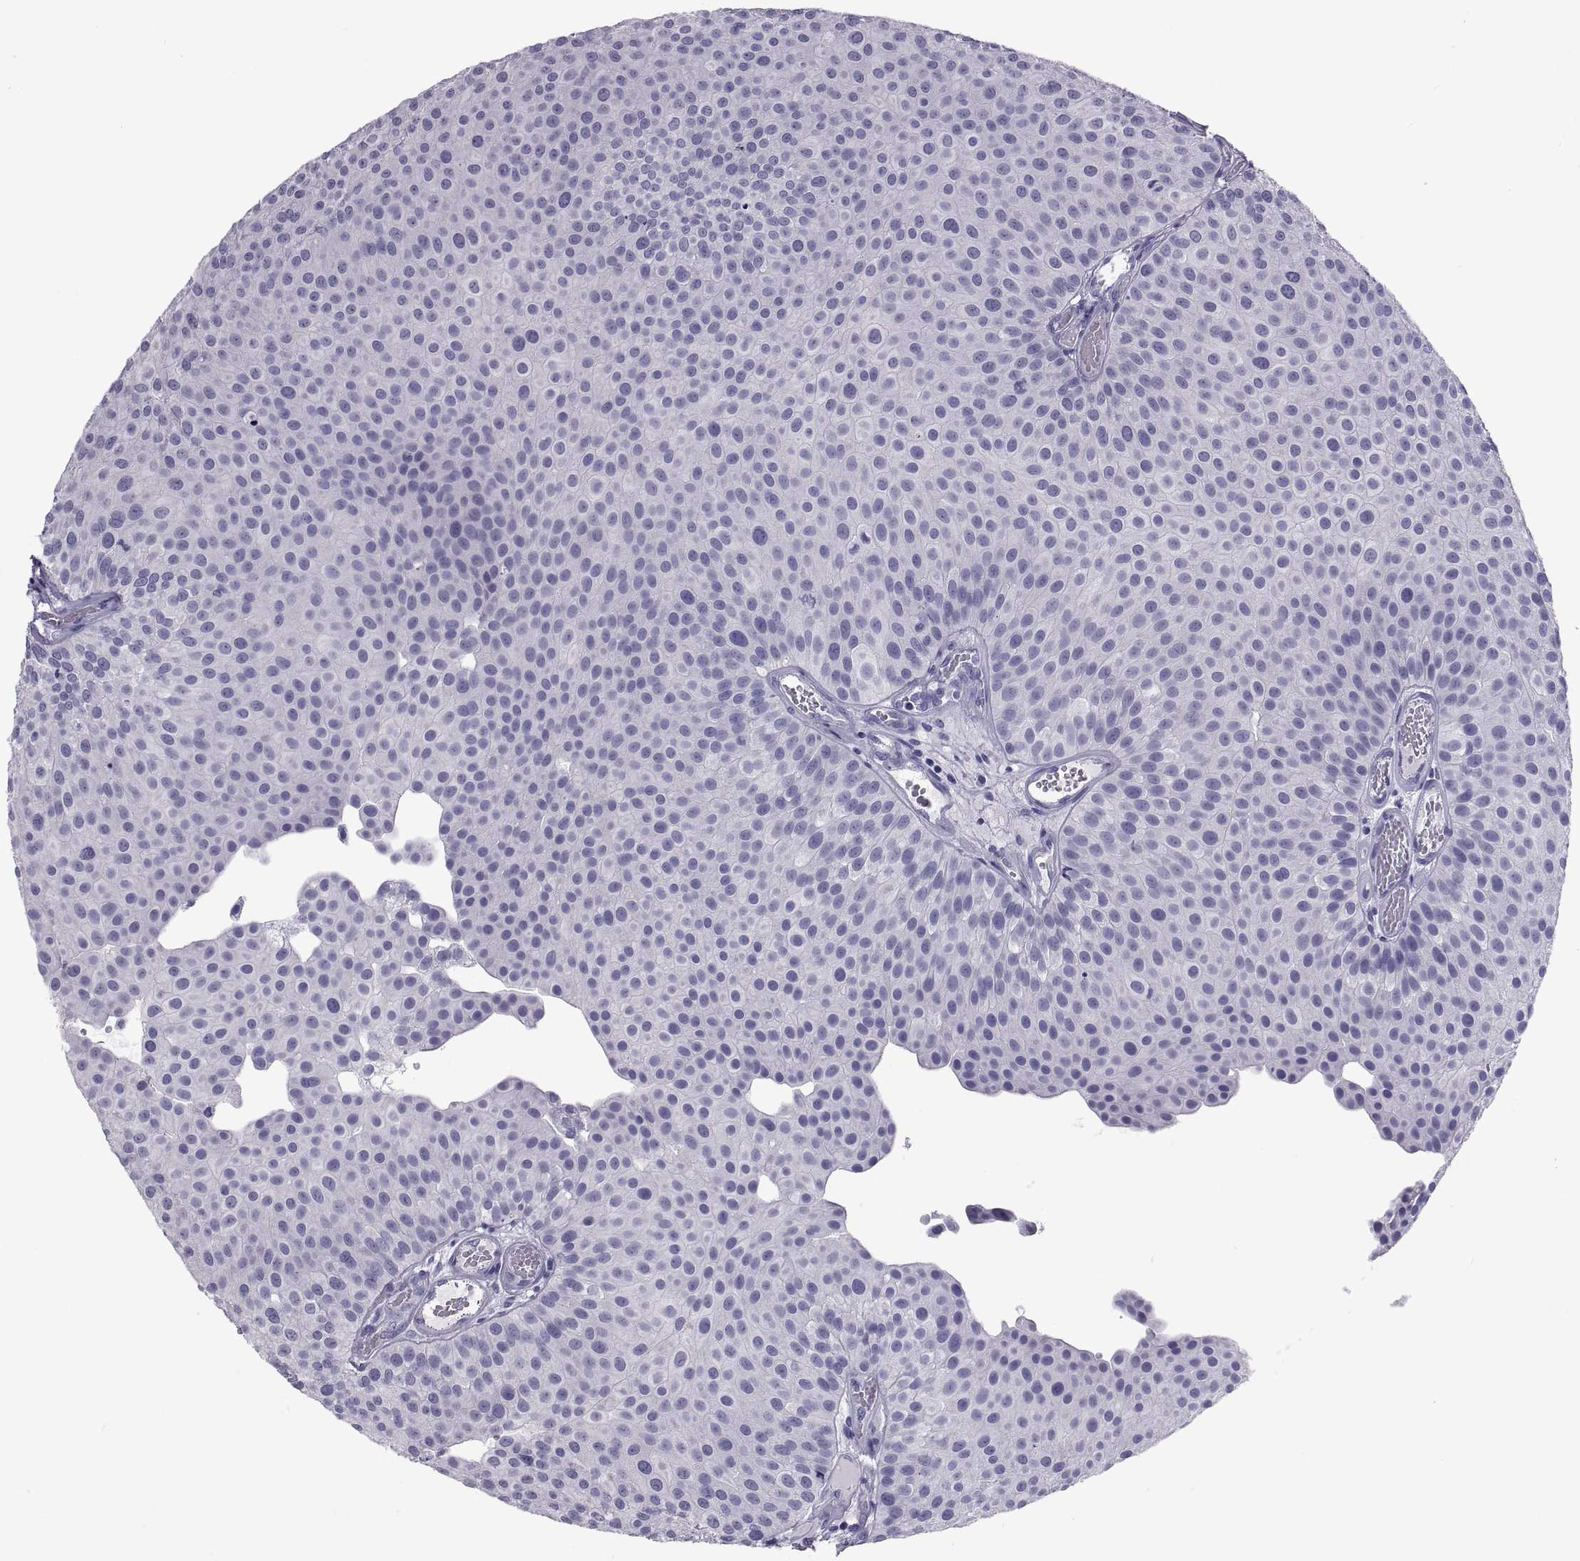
{"staining": {"intensity": "negative", "quantity": "none", "location": "none"}, "tissue": "urothelial cancer", "cell_type": "Tumor cells", "image_type": "cancer", "snomed": [{"axis": "morphology", "description": "Urothelial carcinoma, Low grade"}, {"axis": "topography", "description": "Urinary bladder"}], "caption": "High power microscopy histopathology image of an immunohistochemistry (IHC) photomicrograph of urothelial carcinoma (low-grade), revealing no significant positivity in tumor cells.", "gene": "MAGEB1", "patient": {"sex": "female", "age": 87}}